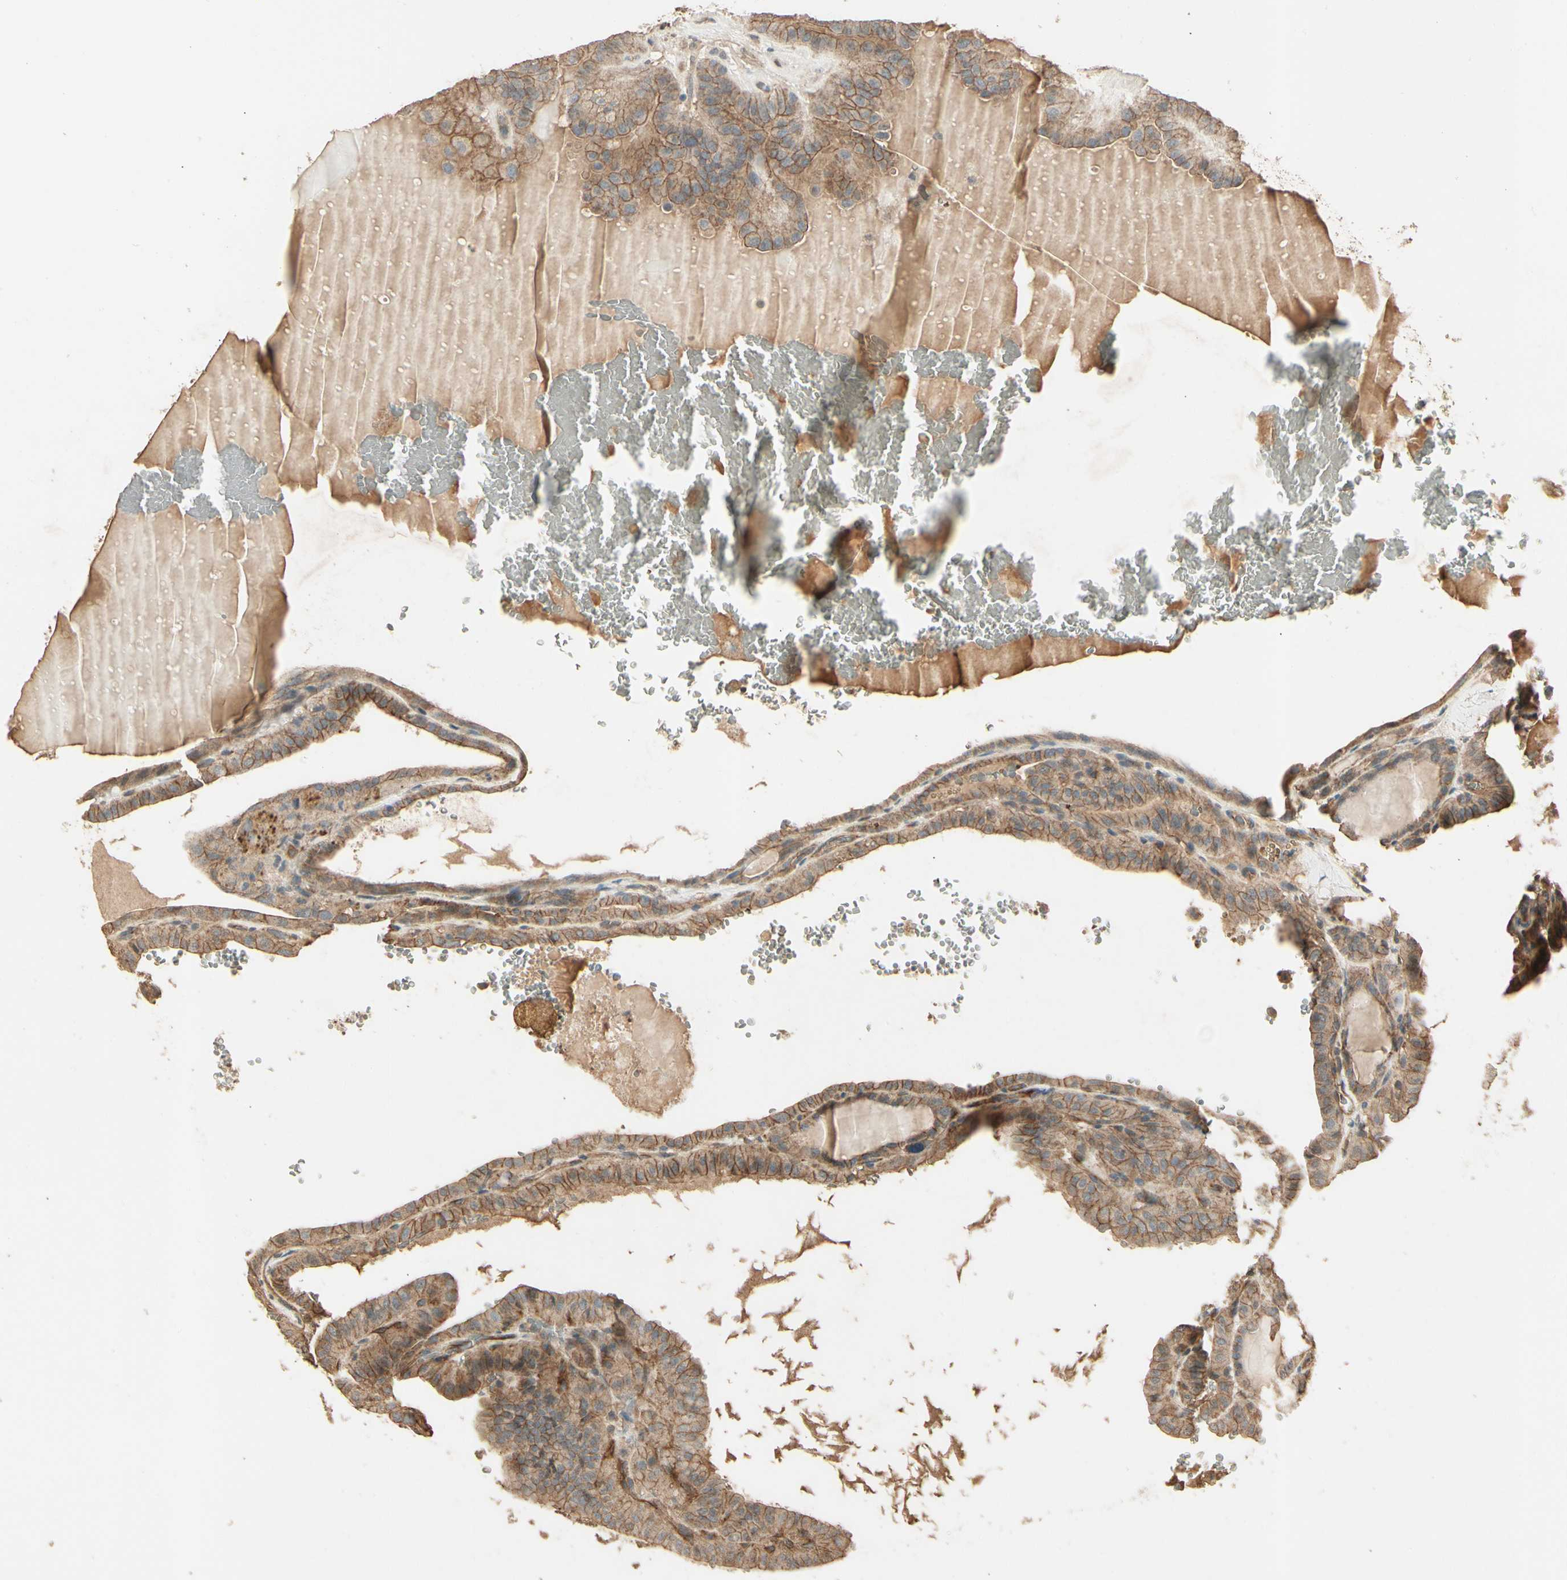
{"staining": {"intensity": "moderate", "quantity": ">75%", "location": "cytoplasmic/membranous"}, "tissue": "thyroid cancer", "cell_type": "Tumor cells", "image_type": "cancer", "snomed": [{"axis": "morphology", "description": "Papillary adenocarcinoma, NOS"}, {"axis": "topography", "description": "Thyroid gland"}], "caption": "Immunohistochemistry photomicrograph of human thyroid cancer stained for a protein (brown), which exhibits medium levels of moderate cytoplasmic/membranous expression in approximately >75% of tumor cells.", "gene": "RNF180", "patient": {"sex": "male", "age": 77}}